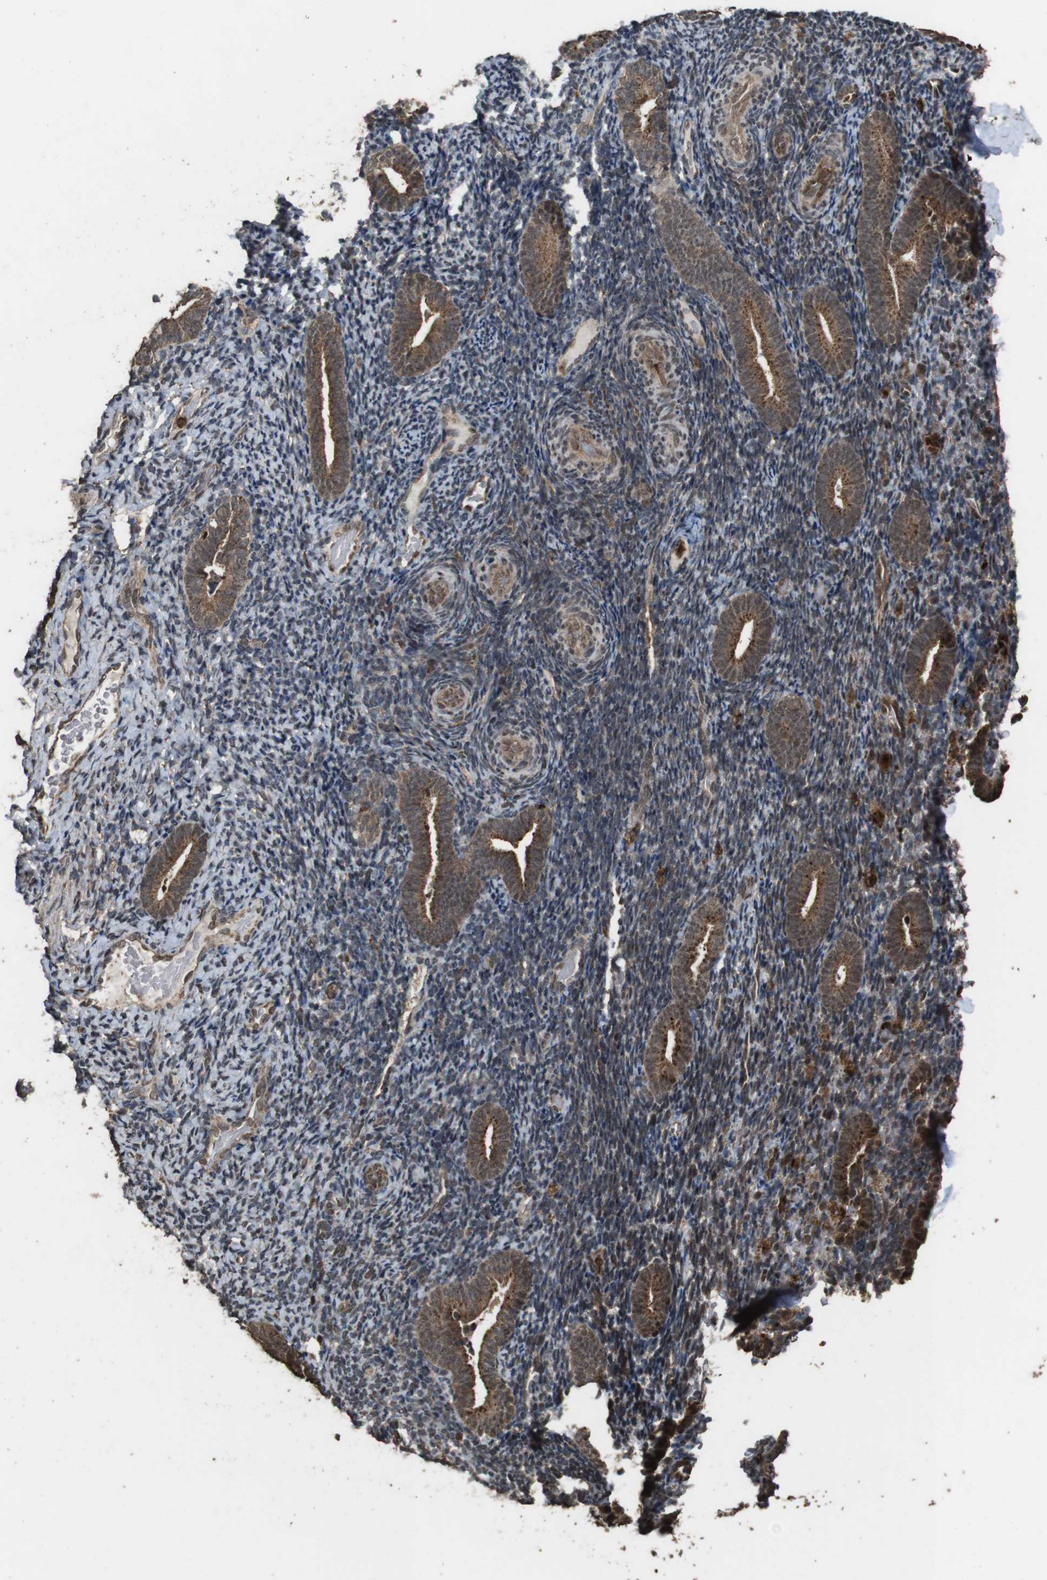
{"staining": {"intensity": "strong", "quantity": "<25%", "location": "nuclear"}, "tissue": "endometrium", "cell_type": "Cells in endometrial stroma", "image_type": "normal", "snomed": [{"axis": "morphology", "description": "Normal tissue, NOS"}, {"axis": "topography", "description": "Endometrium"}], "caption": "Protein analysis of unremarkable endometrium demonstrates strong nuclear staining in about <25% of cells in endometrial stroma. The protein is shown in brown color, while the nuclei are stained blue.", "gene": "RRAS2", "patient": {"sex": "female", "age": 51}}